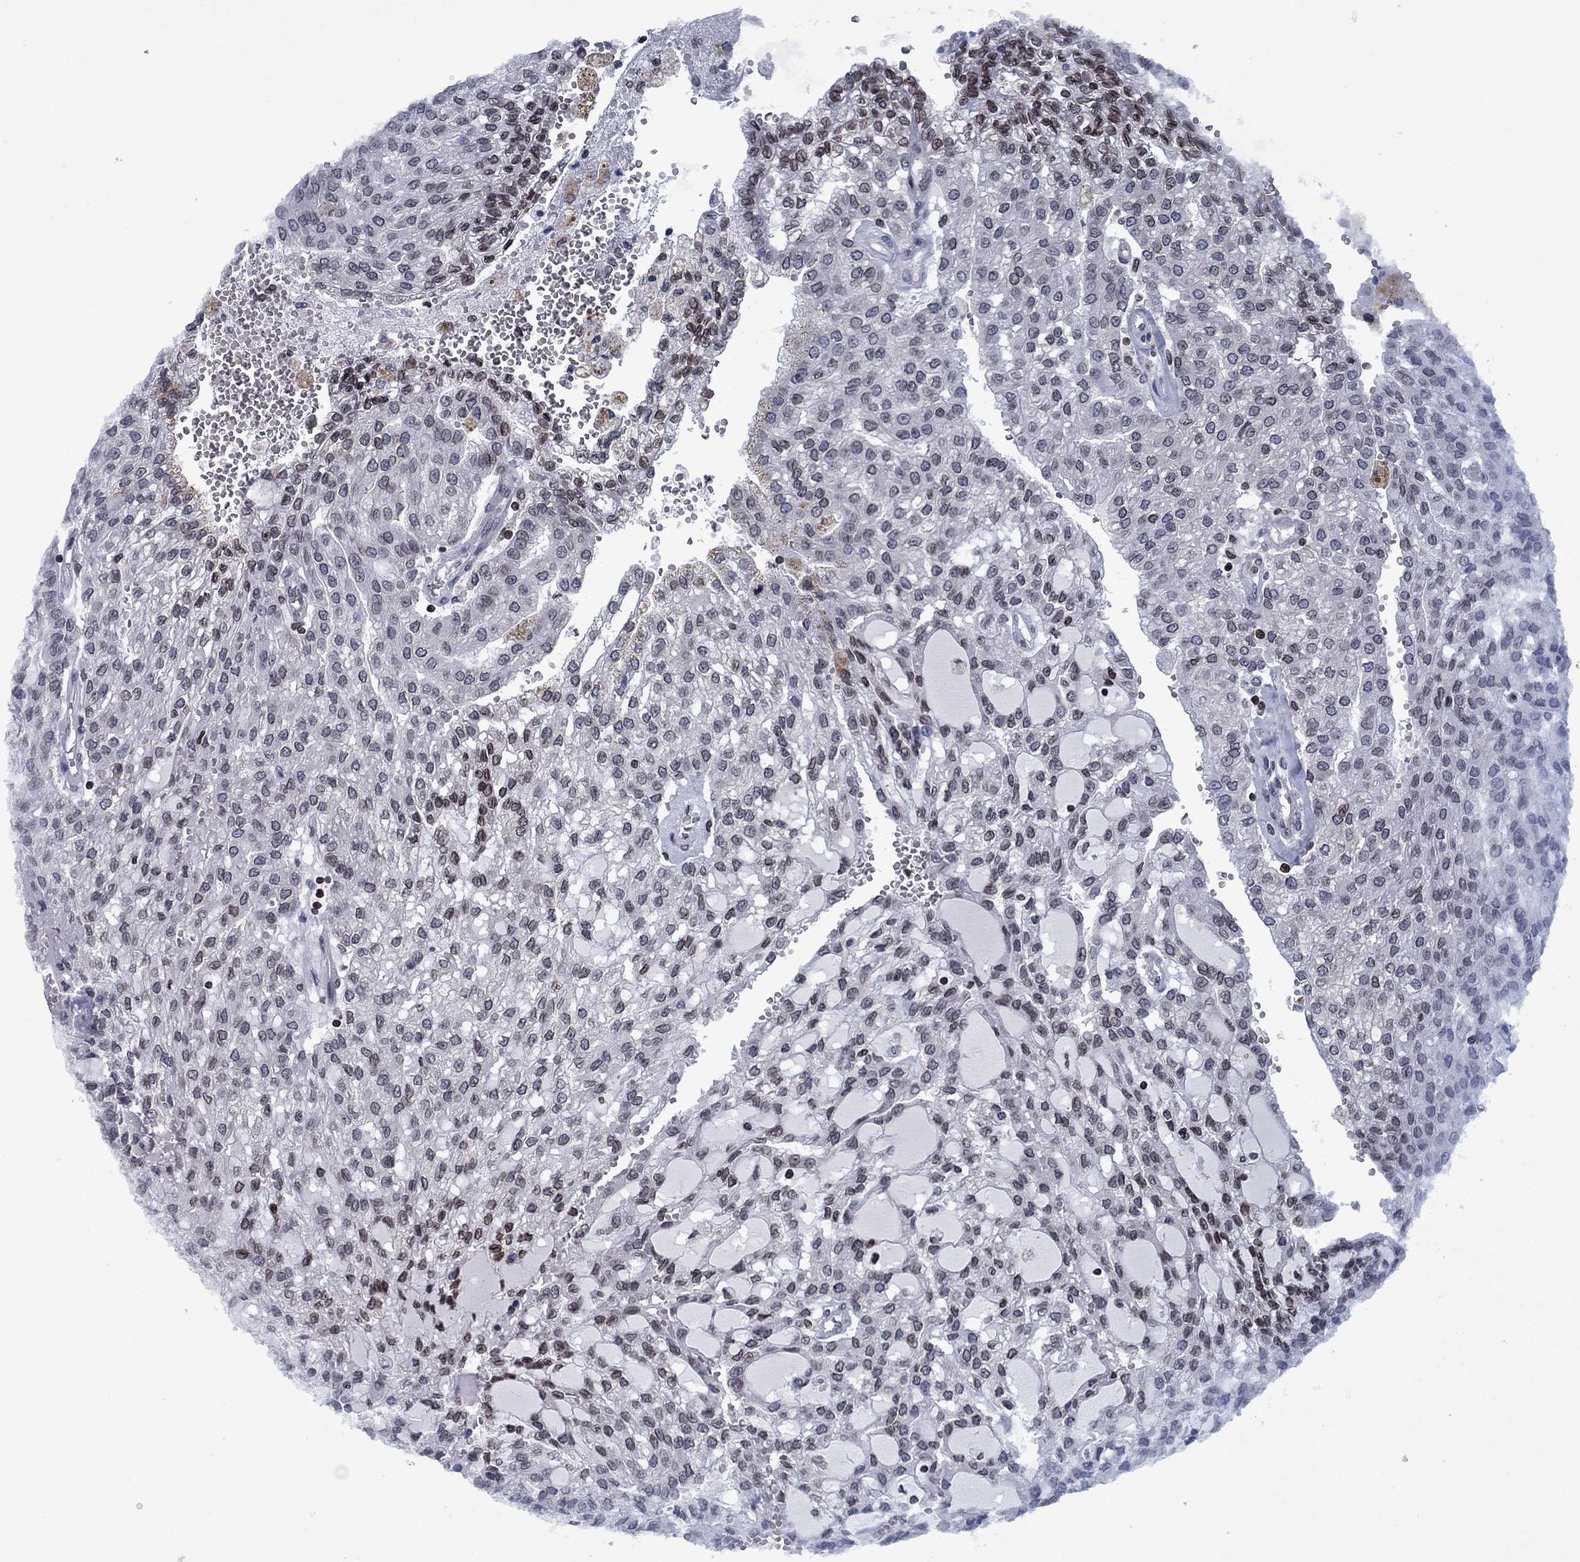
{"staining": {"intensity": "negative", "quantity": "none", "location": "none"}, "tissue": "renal cancer", "cell_type": "Tumor cells", "image_type": "cancer", "snomed": [{"axis": "morphology", "description": "Adenocarcinoma, NOS"}, {"axis": "topography", "description": "Kidney"}], "caption": "Immunohistochemical staining of human renal cancer (adenocarcinoma) demonstrates no significant positivity in tumor cells.", "gene": "SLA", "patient": {"sex": "male", "age": 63}}